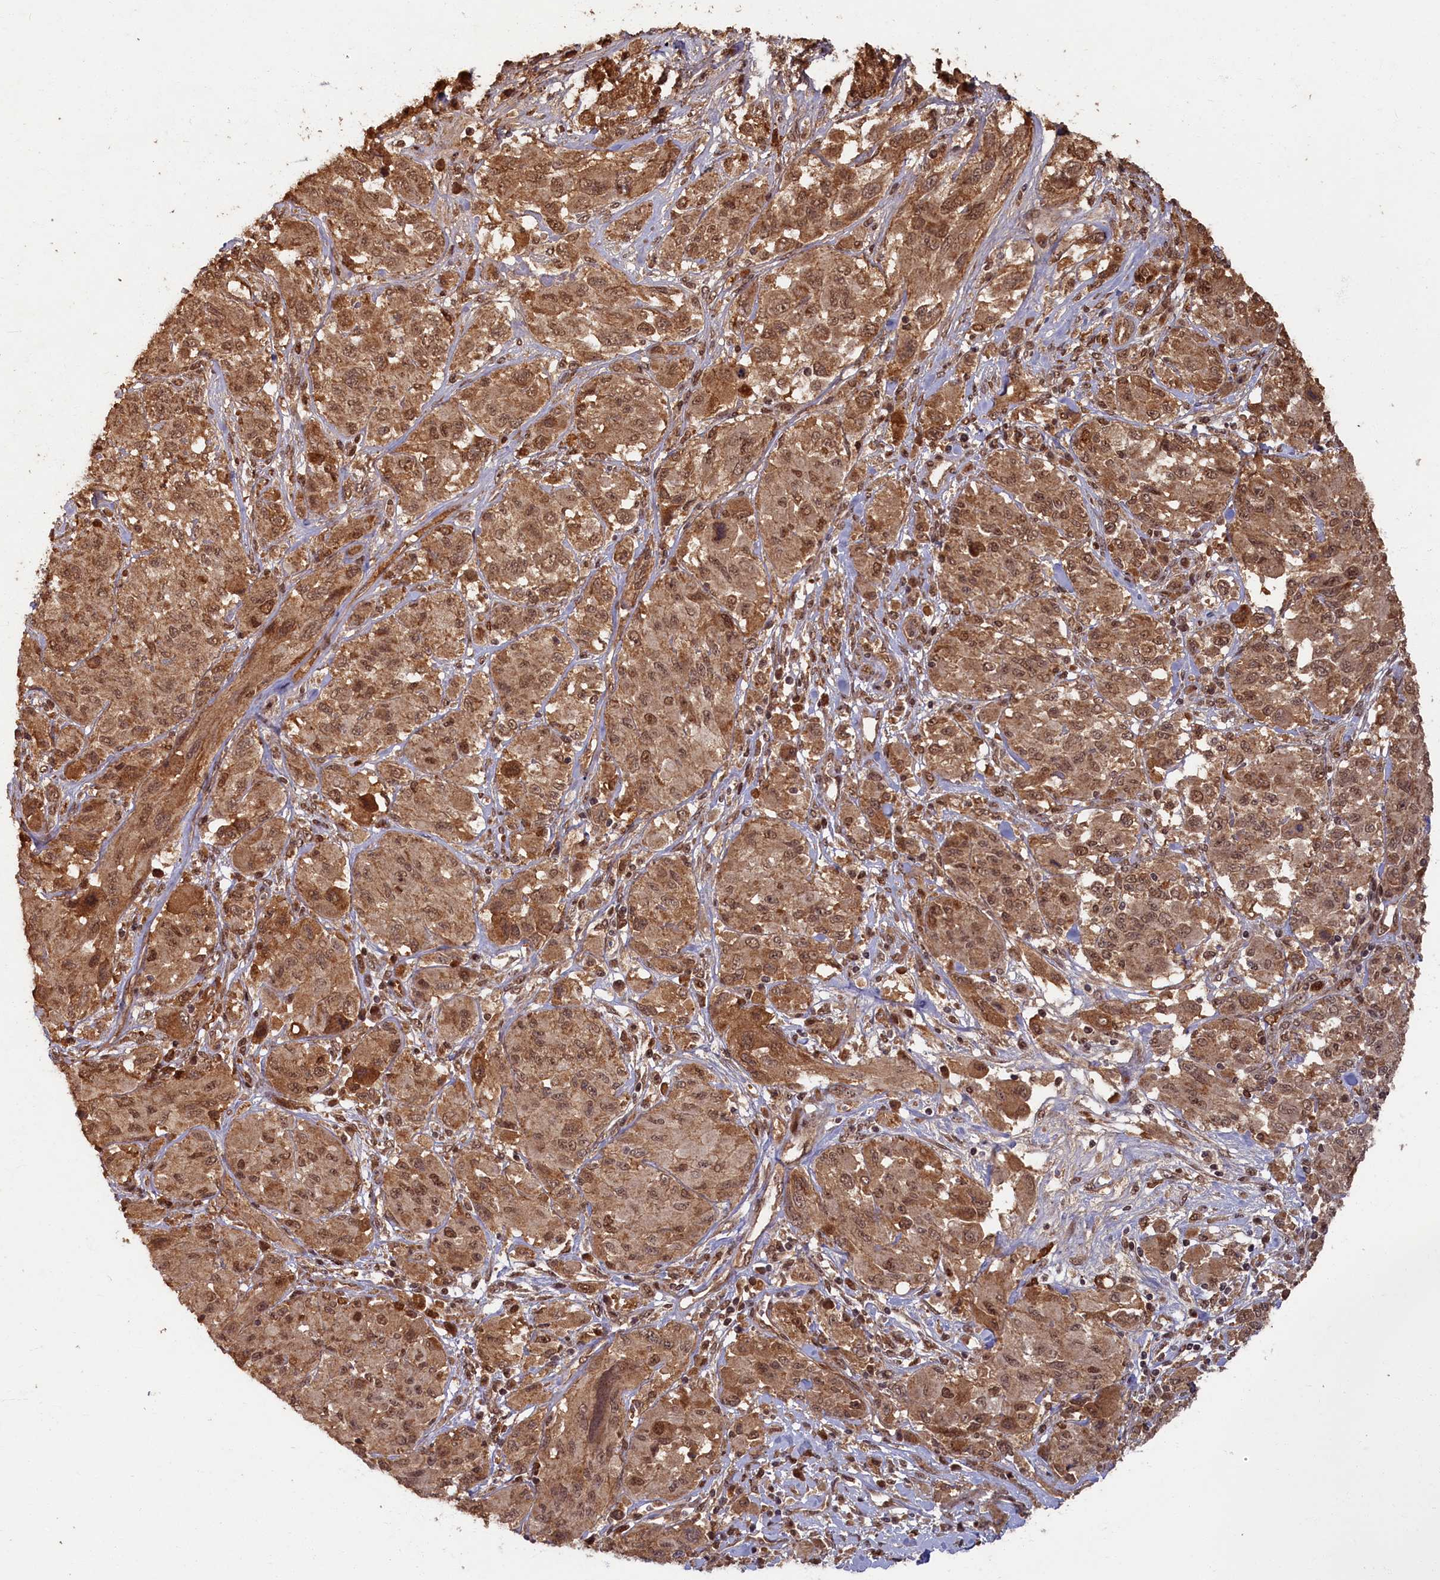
{"staining": {"intensity": "moderate", "quantity": ">75%", "location": "cytoplasmic/membranous,nuclear"}, "tissue": "melanoma", "cell_type": "Tumor cells", "image_type": "cancer", "snomed": [{"axis": "morphology", "description": "Malignant melanoma, NOS"}, {"axis": "topography", "description": "Skin"}], "caption": "There is medium levels of moderate cytoplasmic/membranous and nuclear staining in tumor cells of melanoma, as demonstrated by immunohistochemical staining (brown color).", "gene": "BRCA1", "patient": {"sex": "female", "age": 91}}